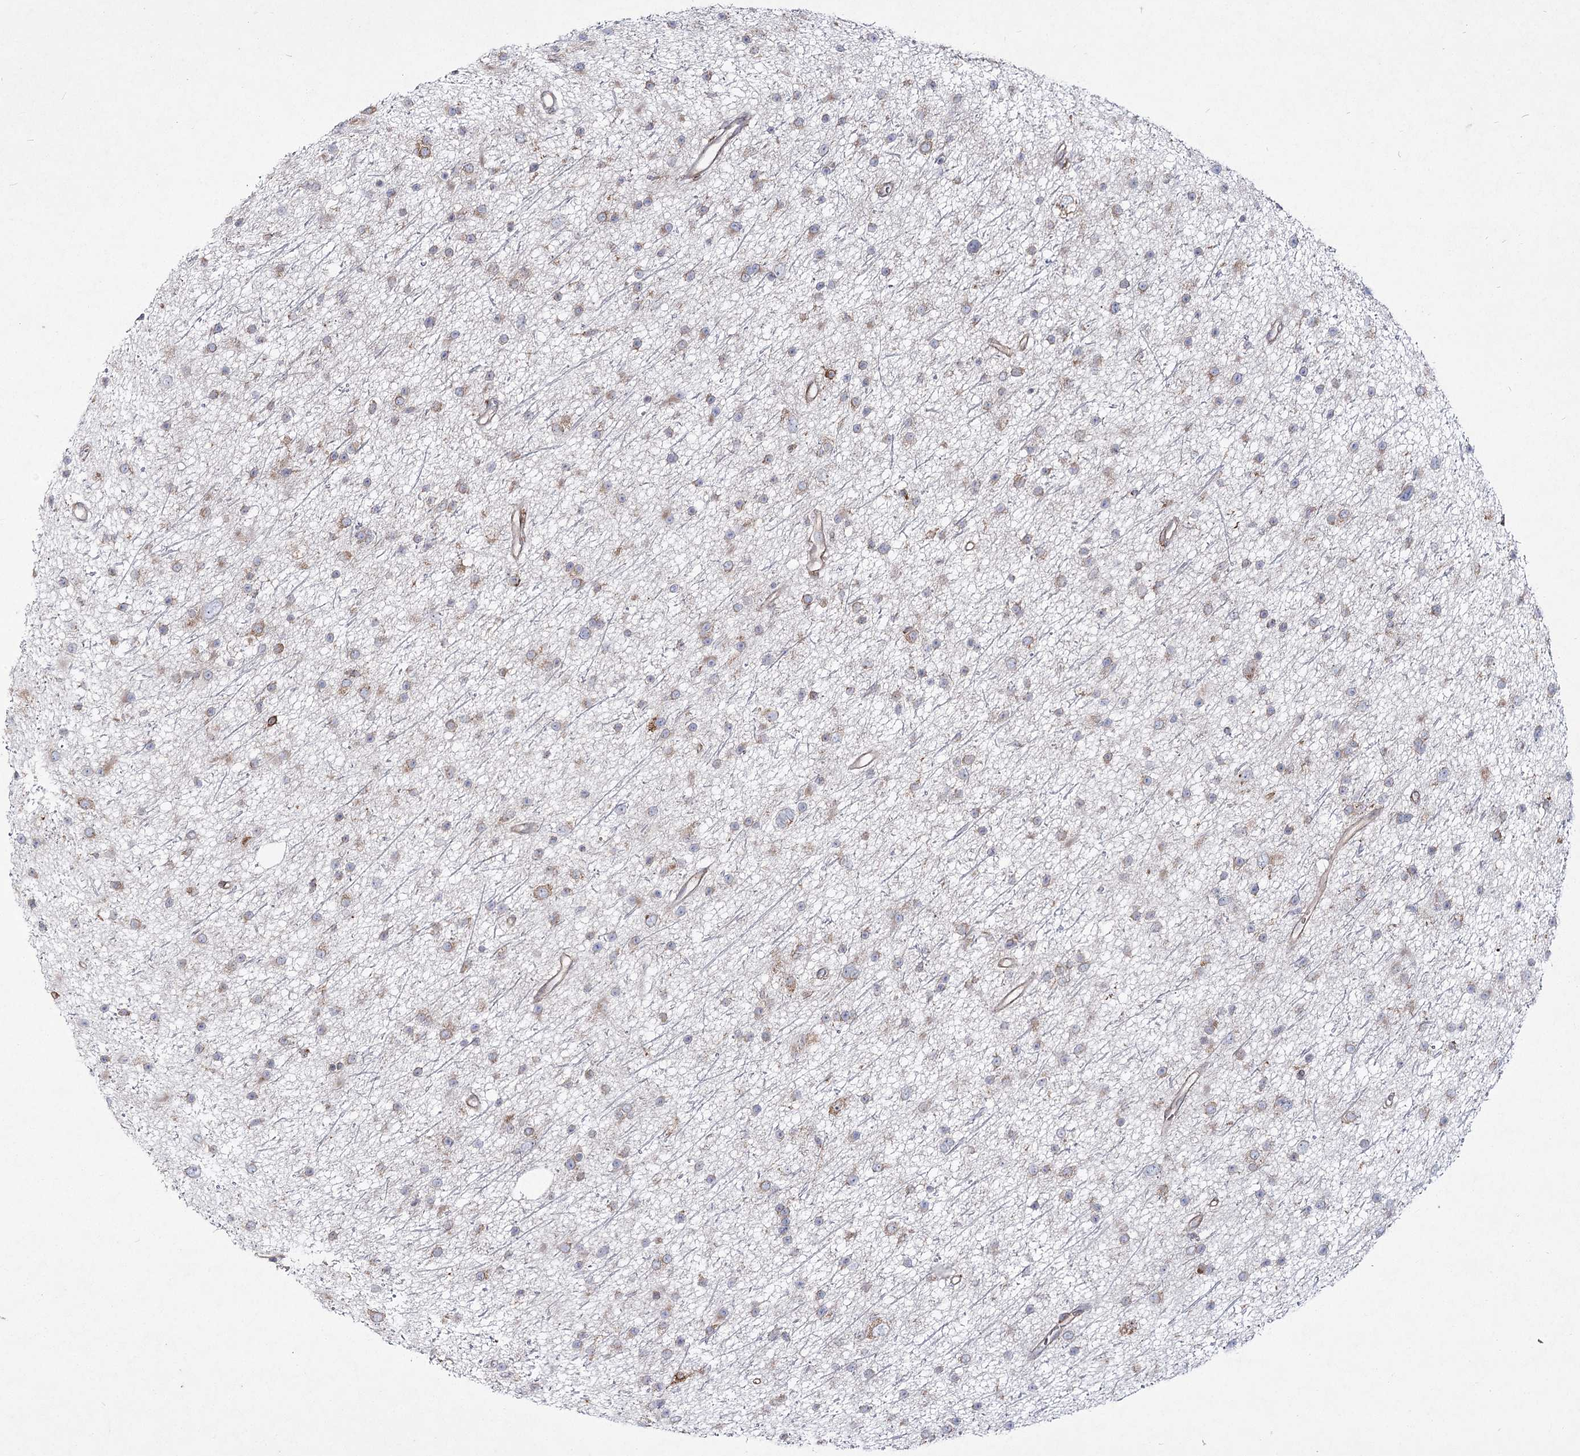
{"staining": {"intensity": "weak", "quantity": "25%-75%", "location": "cytoplasmic/membranous"}, "tissue": "glioma", "cell_type": "Tumor cells", "image_type": "cancer", "snomed": [{"axis": "morphology", "description": "Glioma, malignant, Low grade"}, {"axis": "topography", "description": "Cerebral cortex"}], "caption": "Tumor cells exhibit low levels of weak cytoplasmic/membranous staining in approximately 25%-75% of cells in low-grade glioma (malignant). The staining was performed using DAB to visualize the protein expression in brown, while the nuclei were stained in blue with hematoxylin (Magnification: 20x).", "gene": "NHLRC2", "patient": {"sex": "female", "age": 39}}